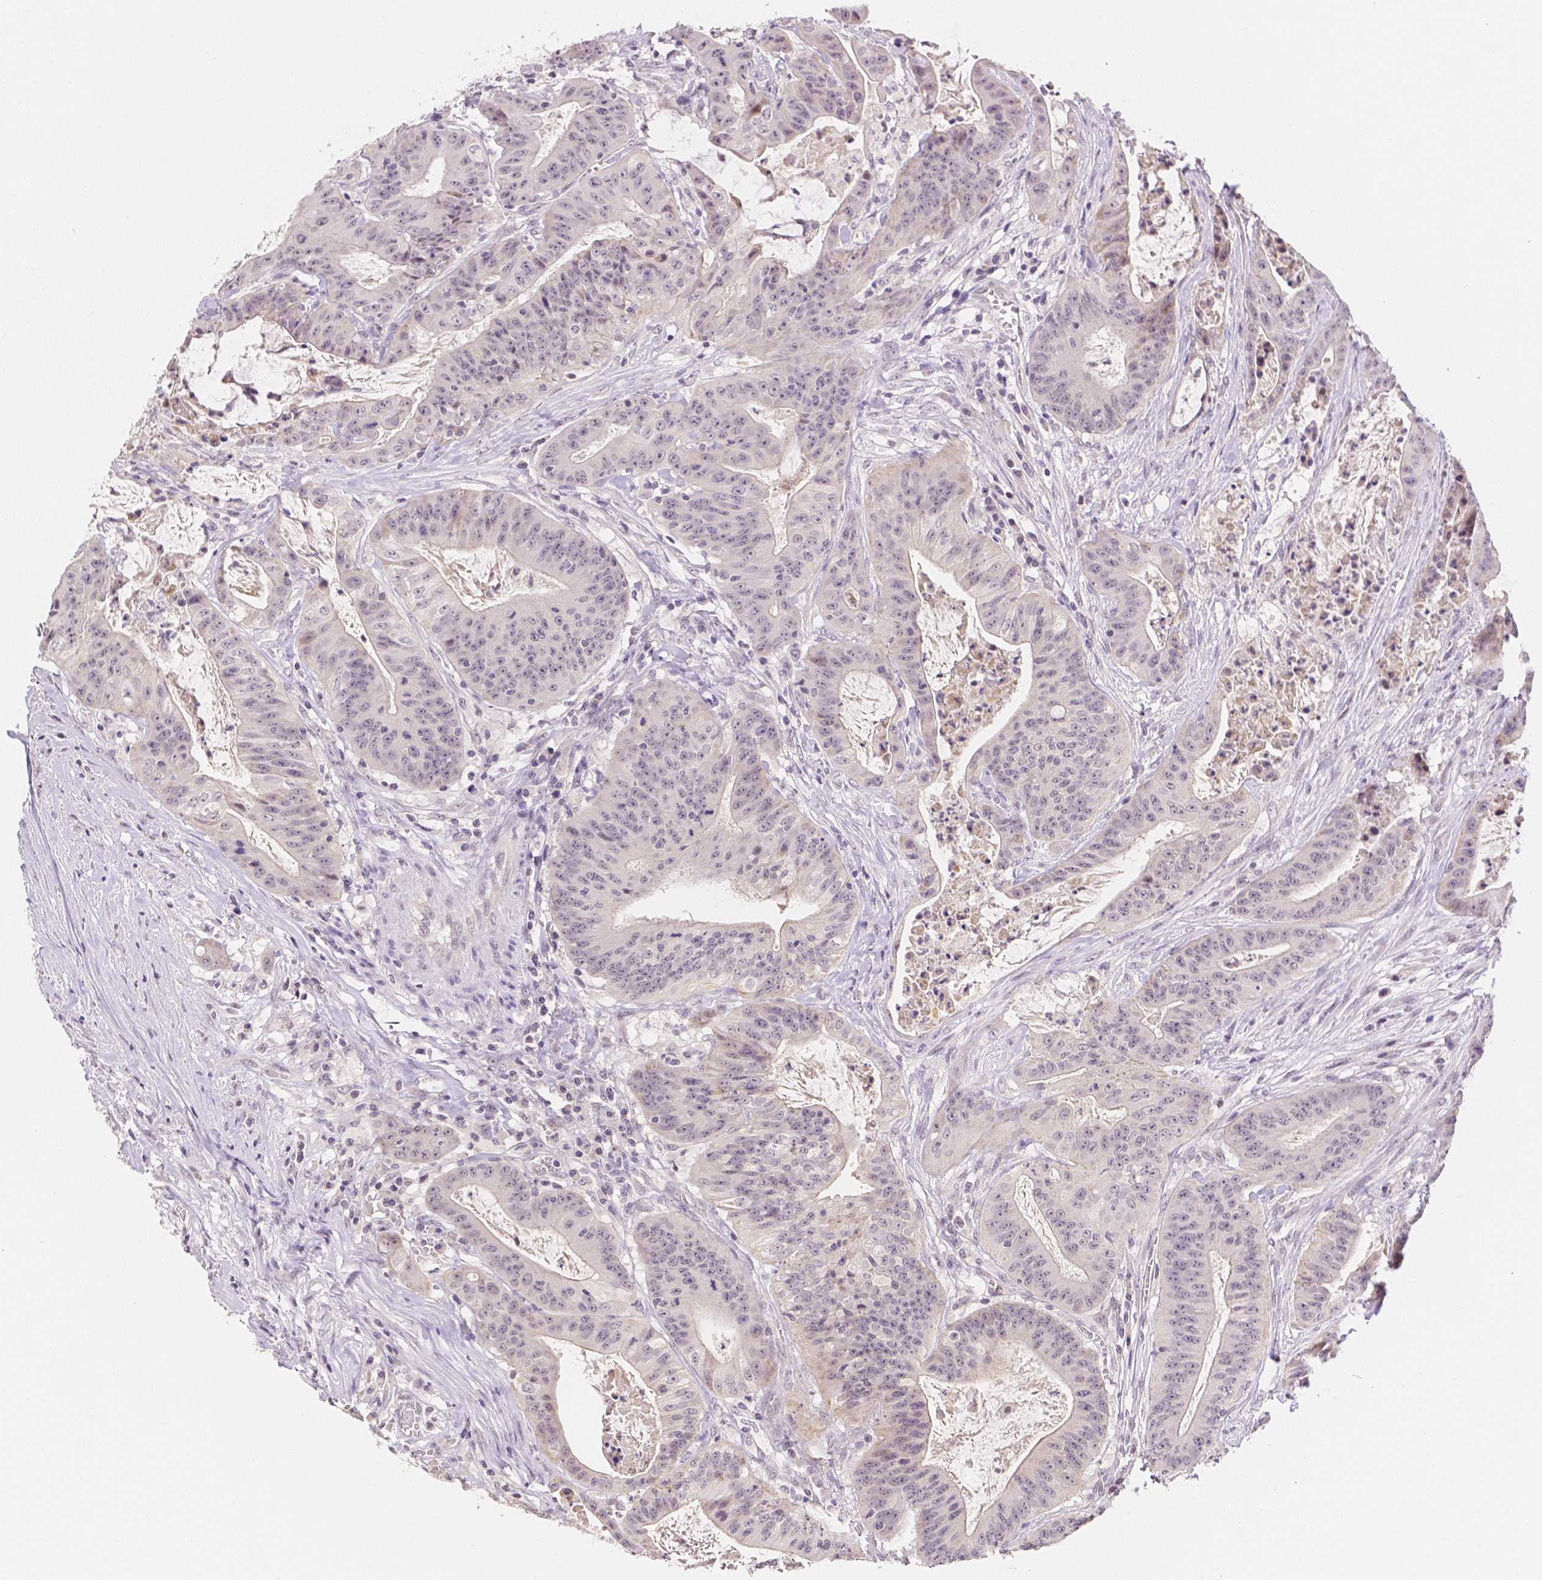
{"staining": {"intensity": "negative", "quantity": "none", "location": "none"}, "tissue": "colorectal cancer", "cell_type": "Tumor cells", "image_type": "cancer", "snomed": [{"axis": "morphology", "description": "Adenocarcinoma, NOS"}, {"axis": "topography", "description": "Colon"}], "caption": "Tumor cells show no significant protein positivity in adenocarcinoma (colorectal).", "gene": "ZNF280B", "patient": {"sex": "male", "age": 33}}